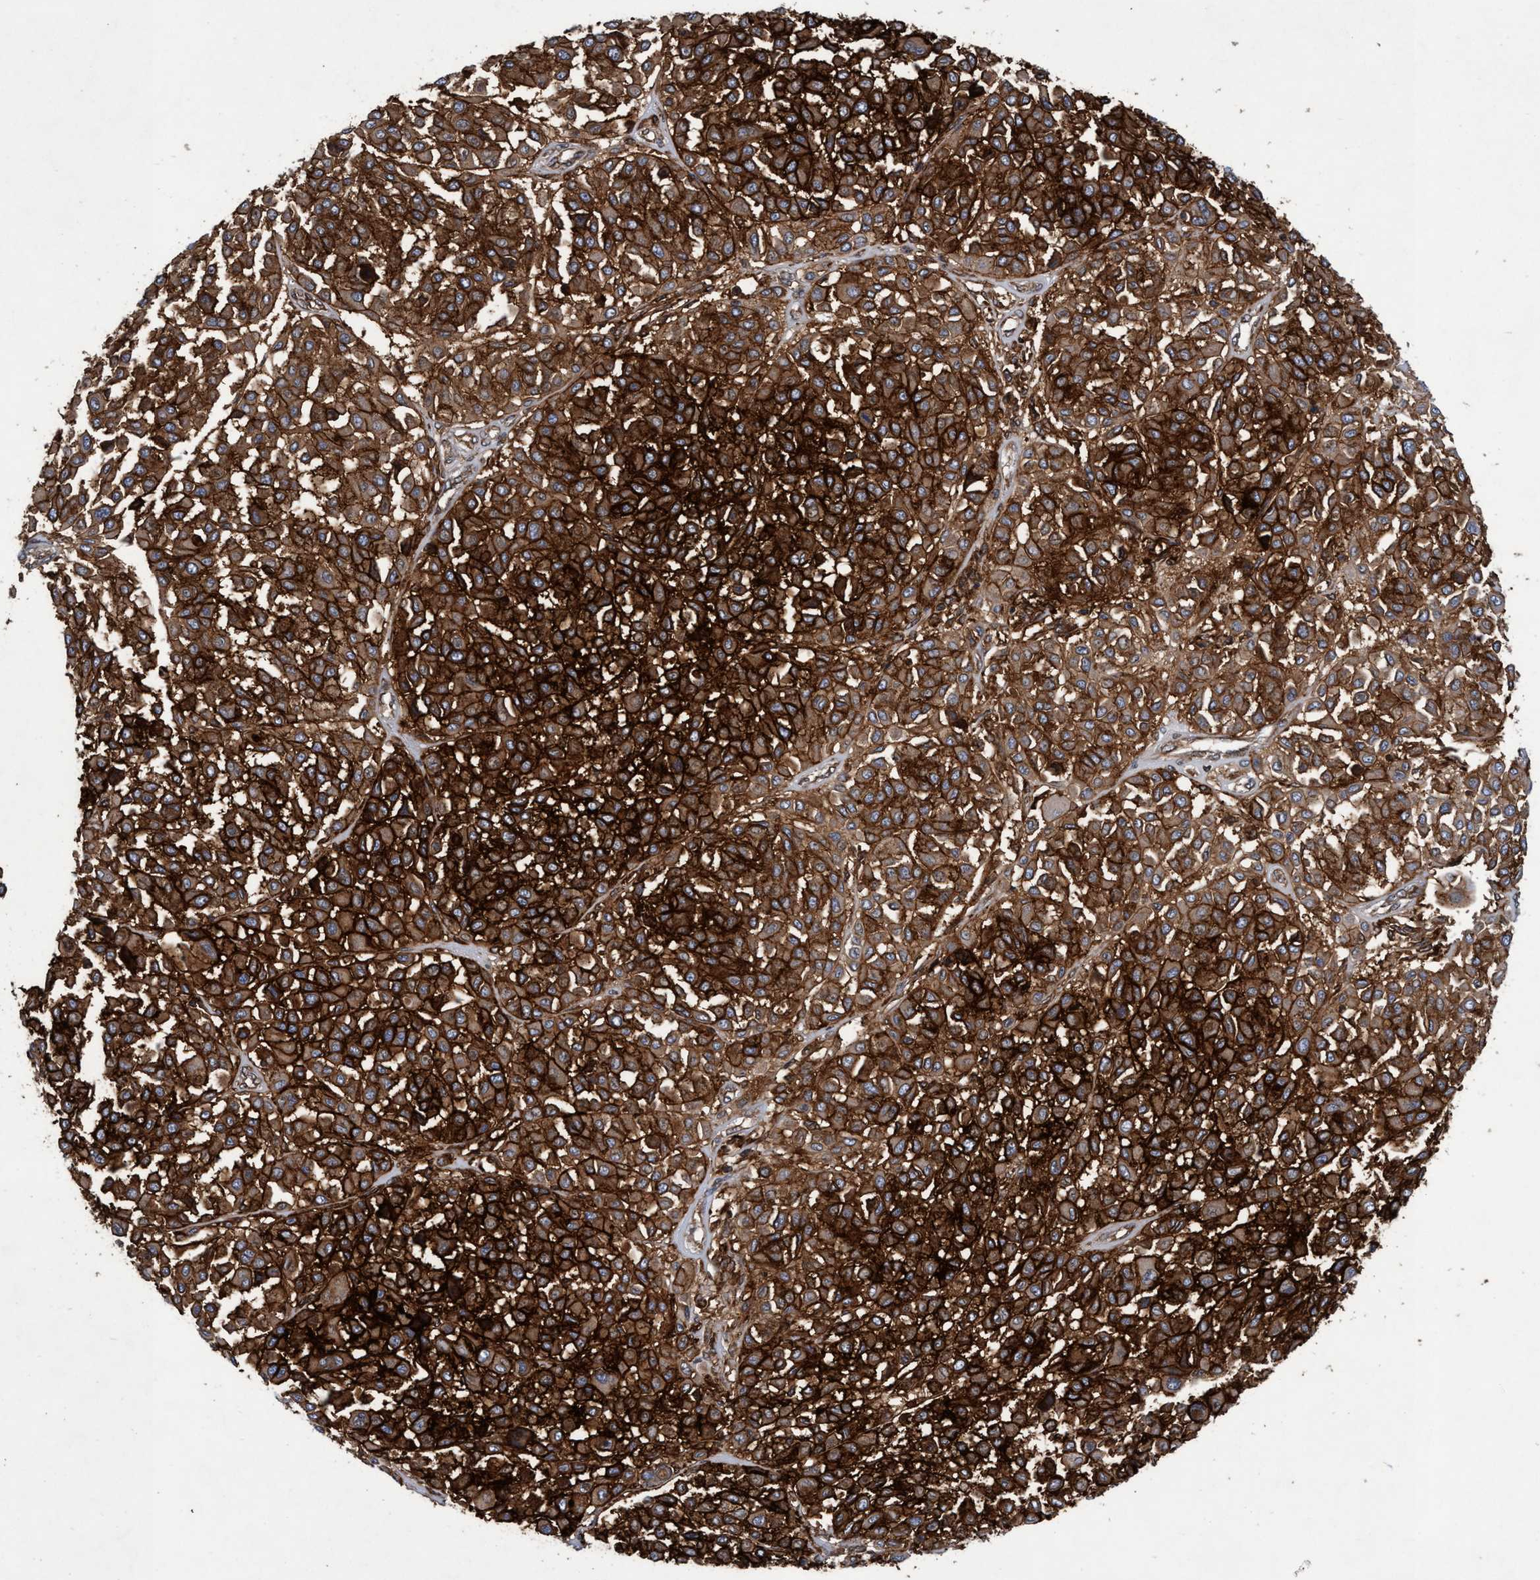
{"staining": {"intensity": "strong", "quantity": ">75%", "location": "cytoplasmic/membranous"}, "tissue": "melanoma", "cell_type": "Tumor cells", "image_type": "cancer", "snomed": [{"axis": "morphology", "description": "Malignant melanoma, Metastatic site"}, {"axis": "topography", "description": "Soft tissue"}], "caption": "Brown immunohistochemical staining in human malignant melanoma (metastatic site) reveals strong cytoplasmic/membranous expression in approximately >75% of tumor cells. (IHC, brightfield microscopy, high magnification).", "gene": "SLC16A3", "patient": {"sex": "male", "age": 41}}